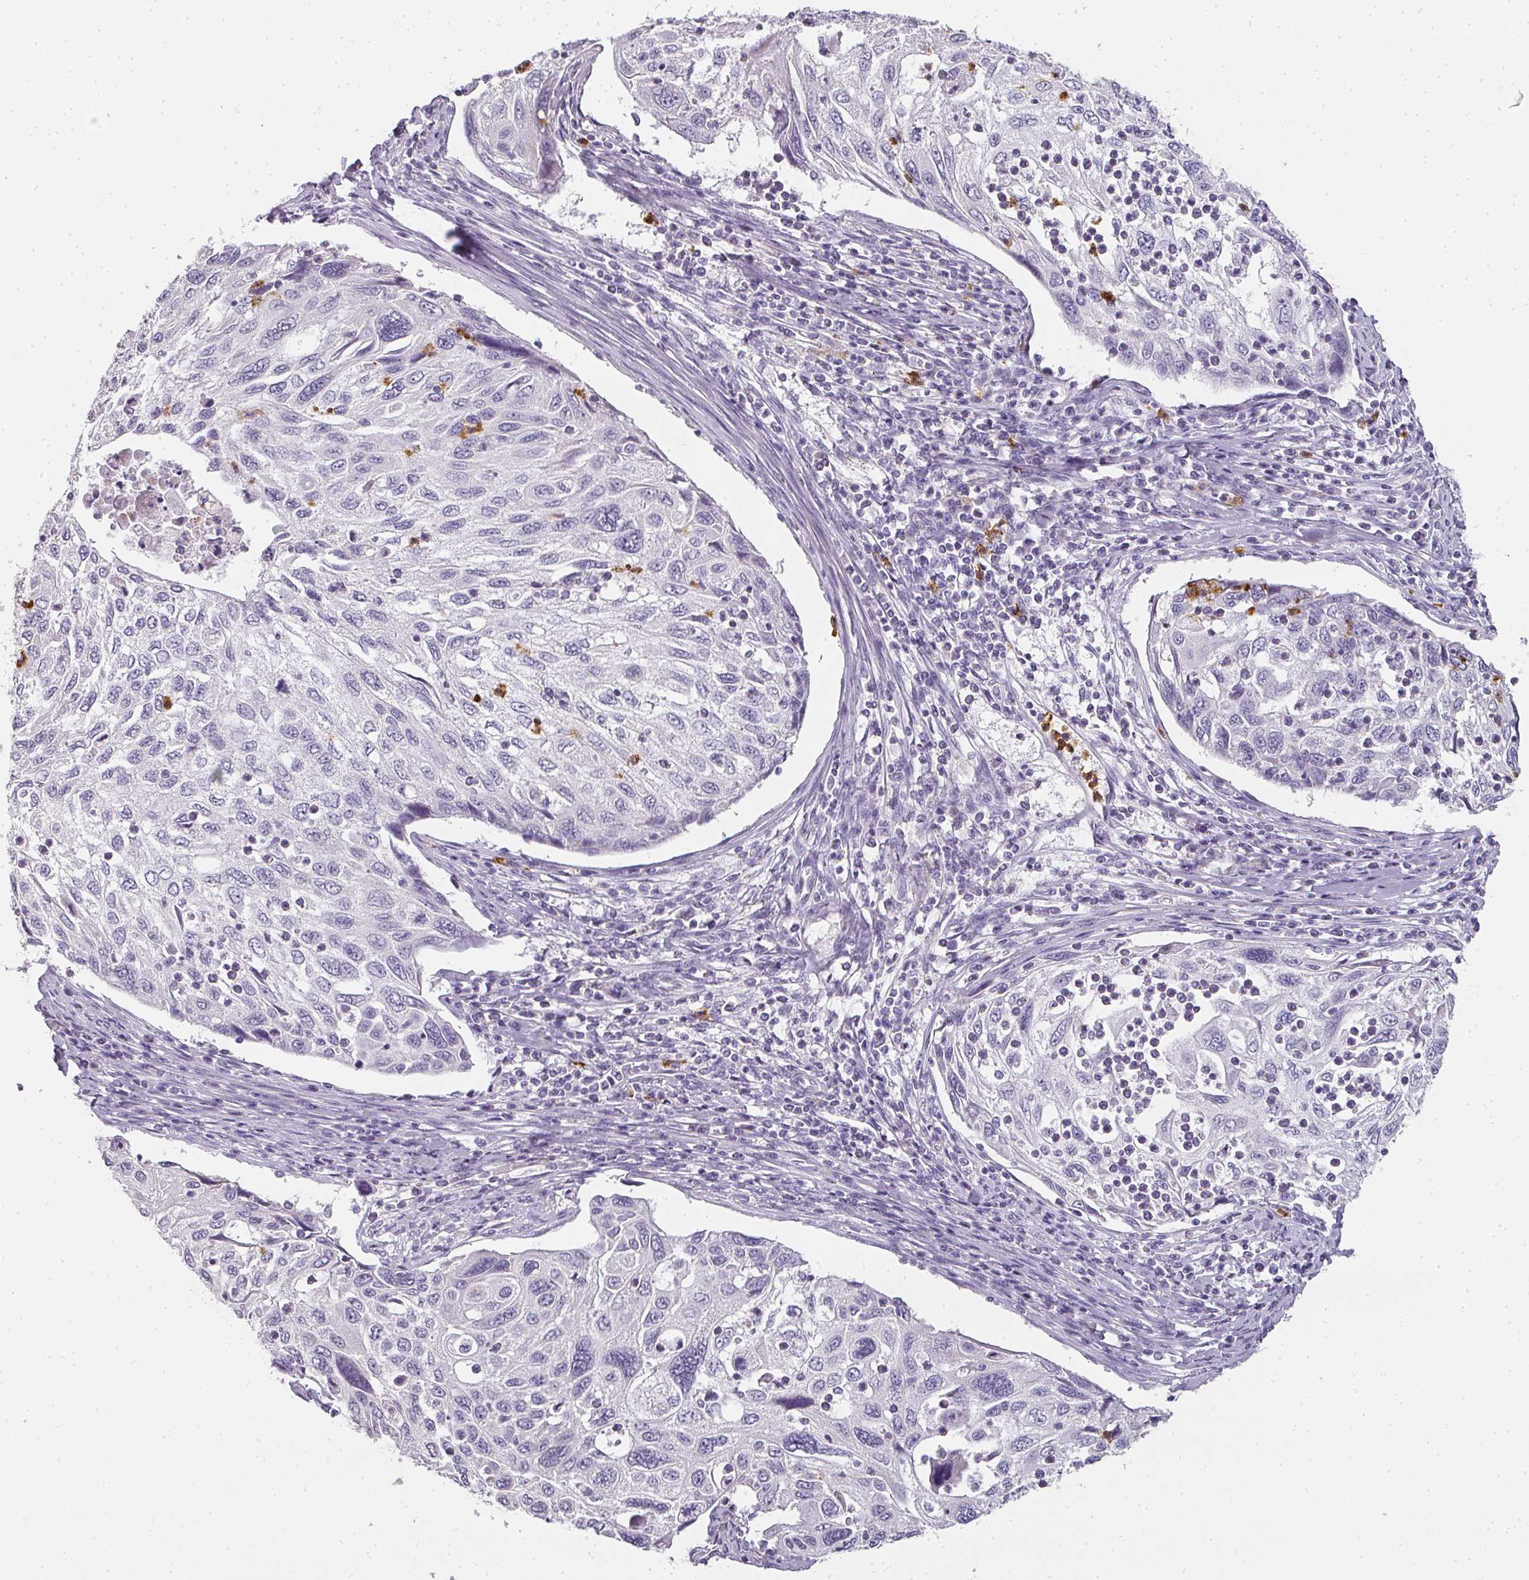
{"staining": {"intensity": "negative", "quantity": "none", "location": "none"}, "tissue": "cervical cancer", "cell_type": "Tumor cells", "image_type": "cancer", "snomed": [{"axis": "morphology", "description": "Squamous cell carcinoma, NOS"}, {"axis": "topography", "description": "Cervix"}], "caption": "Immunohistochemistry photomicrograph of squamous cell carcinoma (cervical) stained for a protein (brown), which demonstrates no expression in tumor cells.", "gene": "CAMP", "patient": {"sex": "female", "age": 70}}